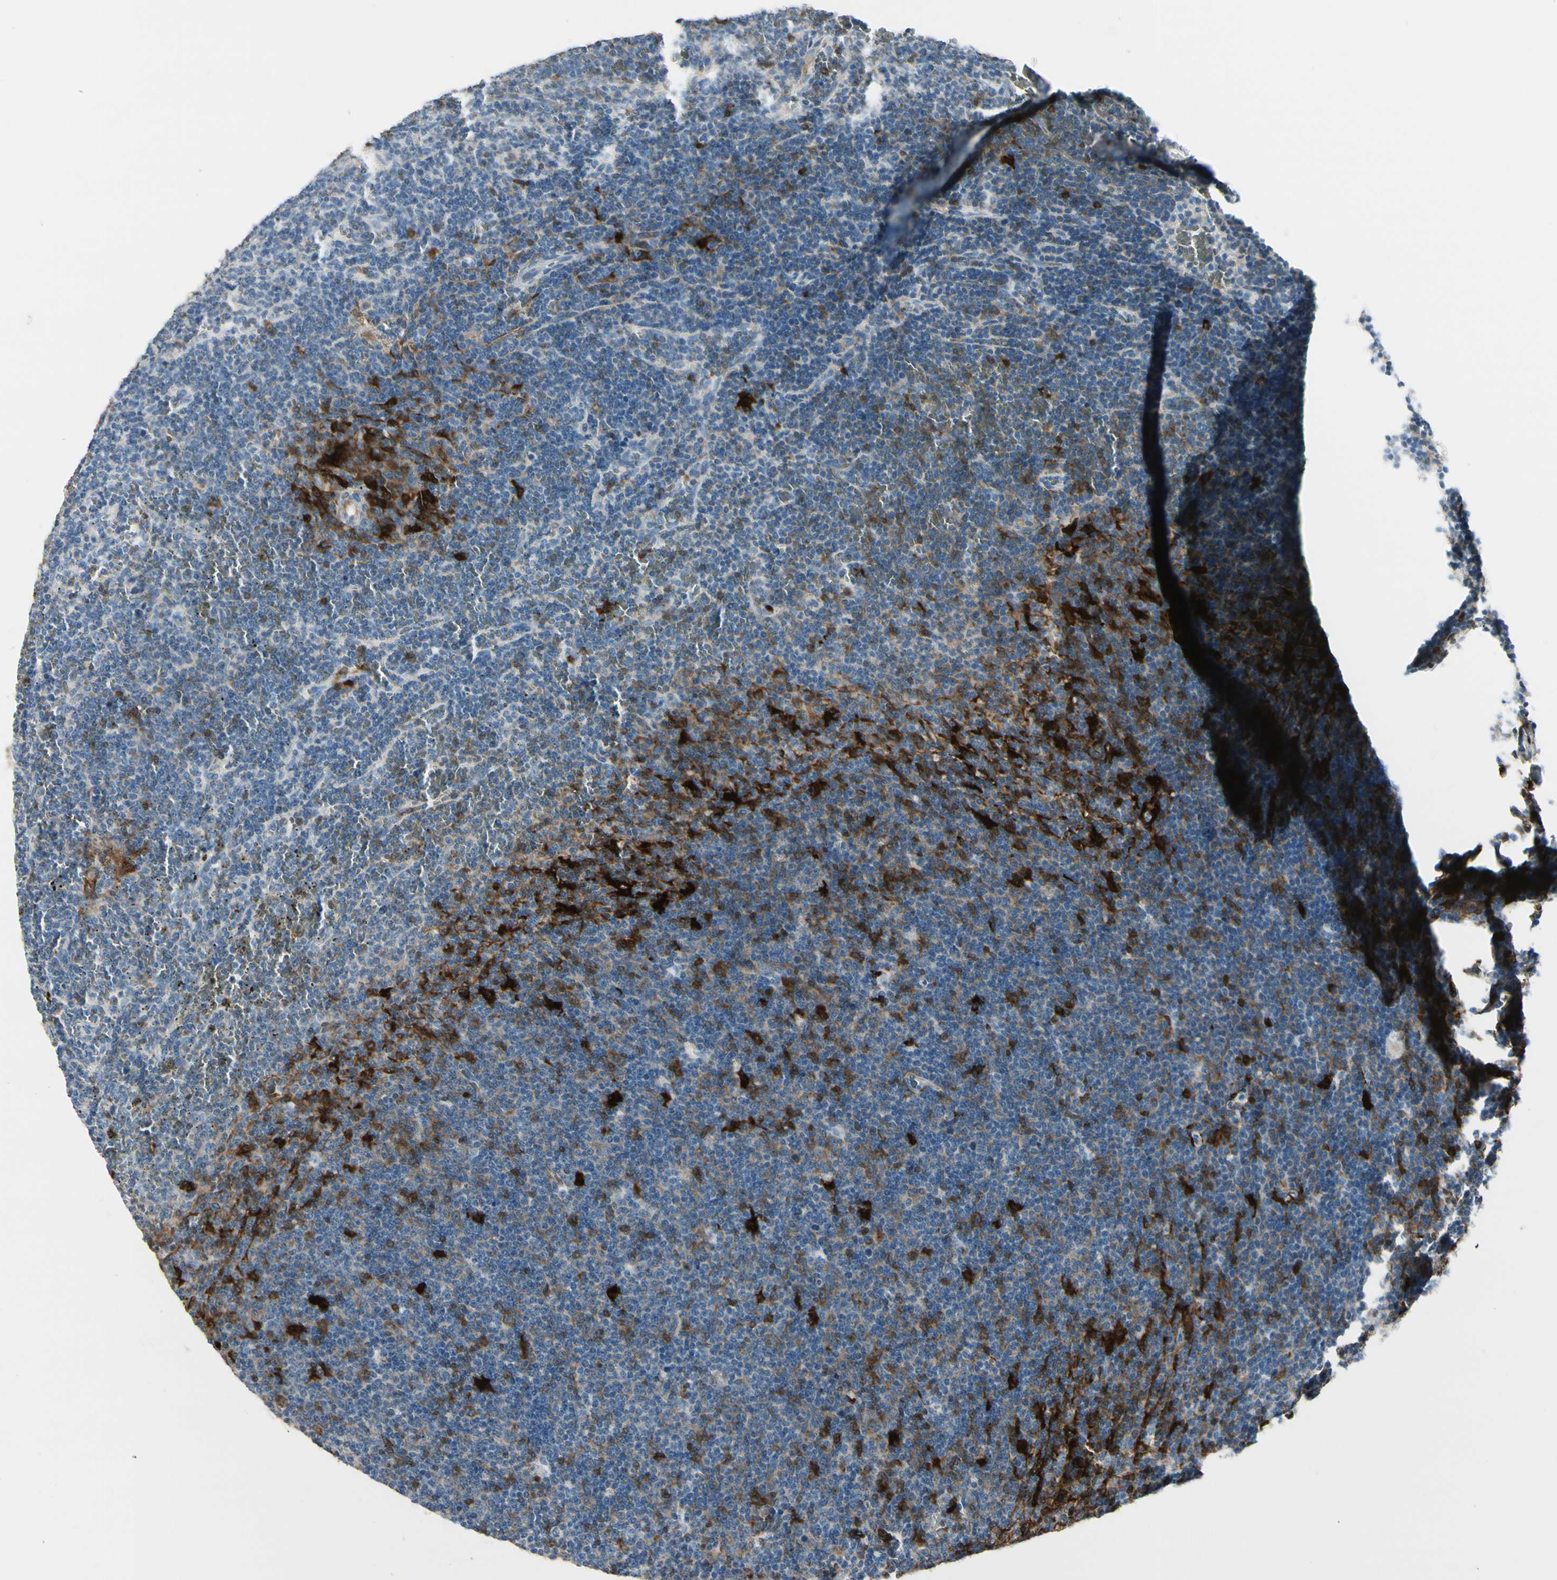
{"staining": {"intensity": "negative", "quantity": "none", "location": "none"}, "tissue": "lymphoma", "cell_type": "Tumor cells", "image_type": "cancer", "snomed": [{"axis": "morphology", "description": "Malignant lymphoma, non-Hodgkin's type, Low grade"}, {"axis": "topography", "description": "Spleen"}], "caption": "Immunohistochemistry (IHC) image of human low-grade malignant lymphoma, non-Hodgkin's type stained for a protein (brown), which displays no expression in tumor cells. (DAB (3,3'-diaminobenzidine) IHC visualized using brightfield microscopy, high magnification).", "gene": "TRAF1", "patient": {"sex": "female", "age": 50}}